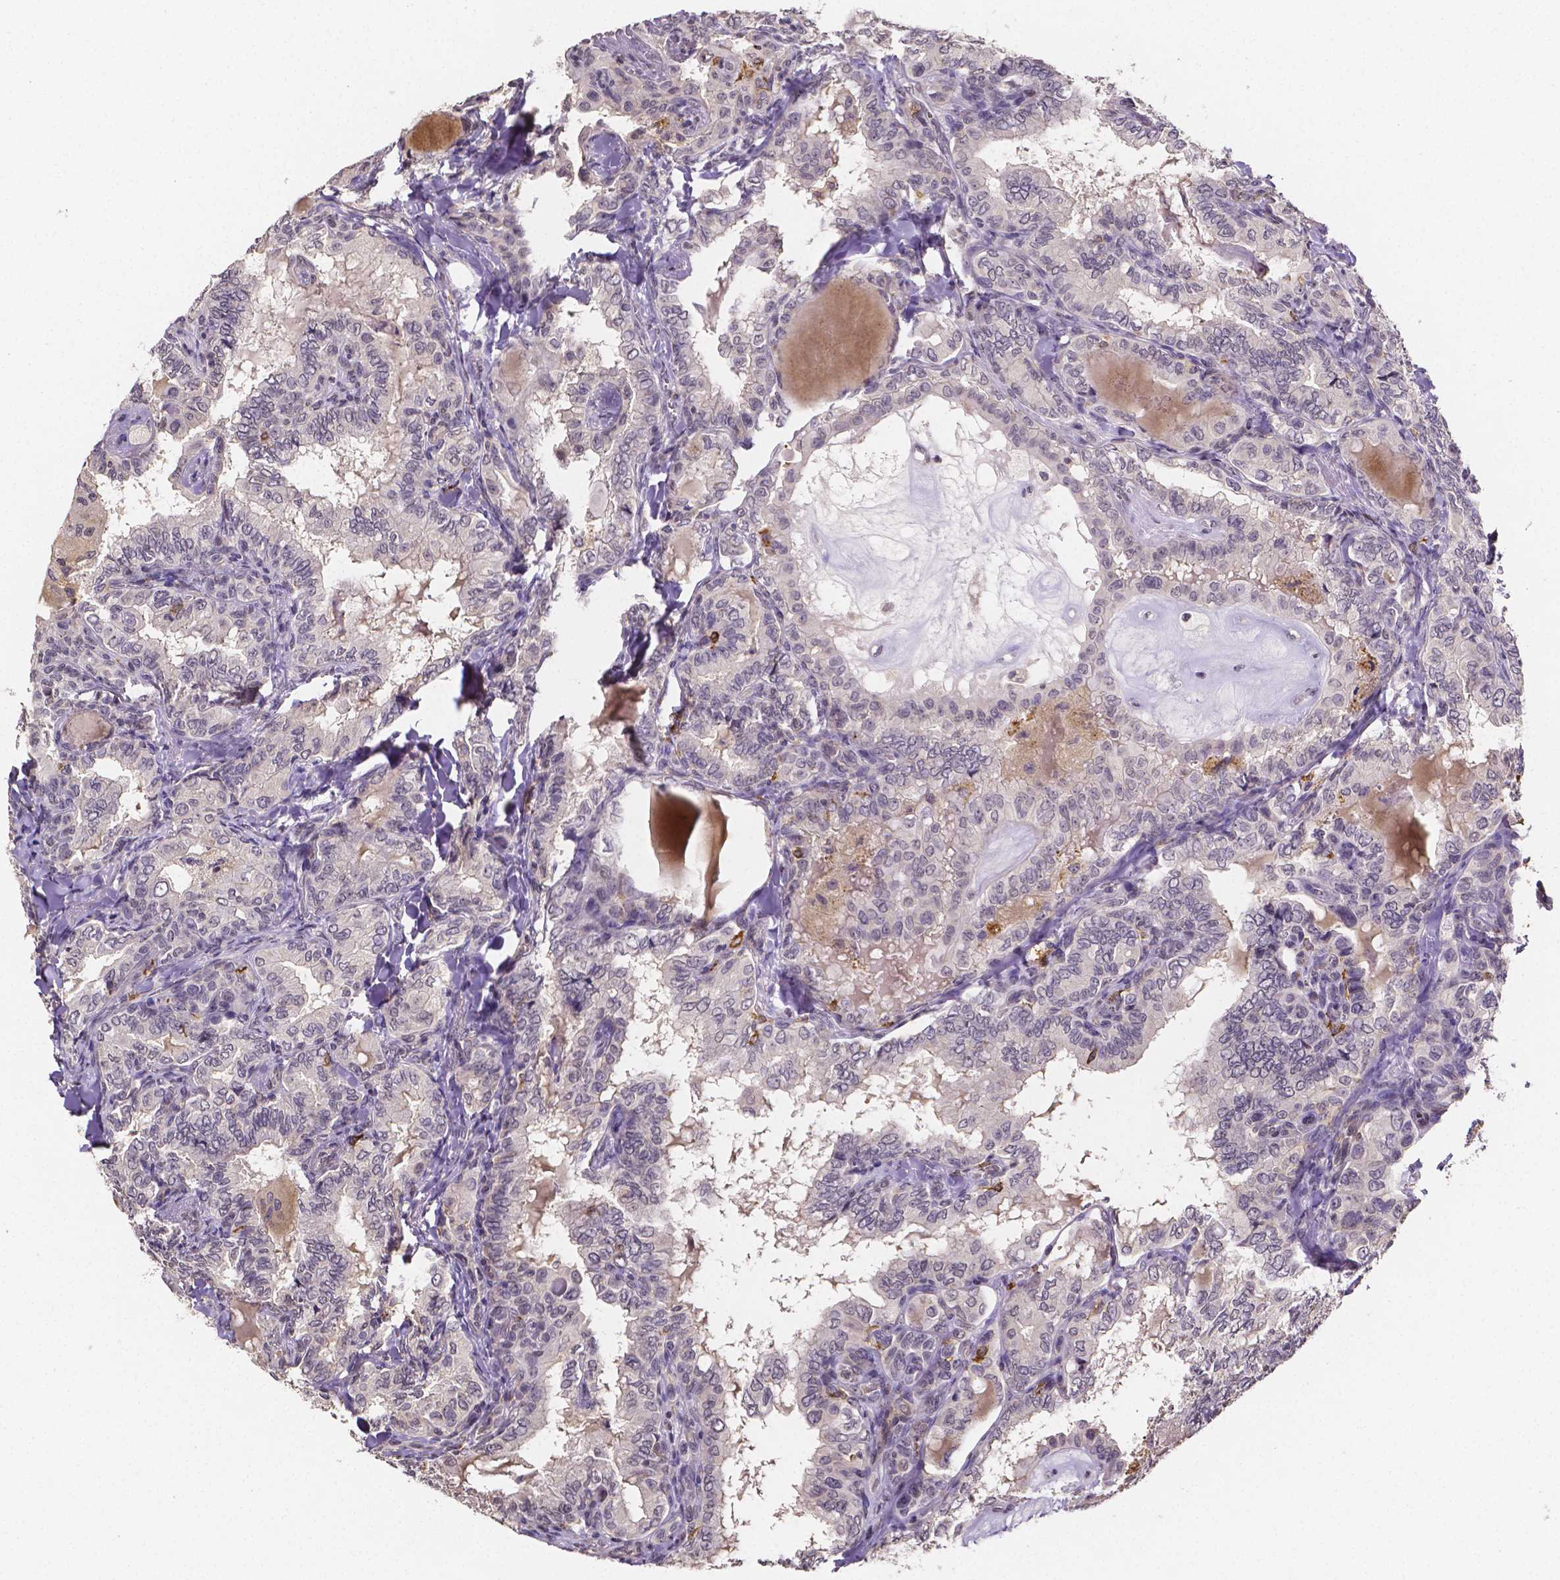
{"staining": {"intensity": "negative", "quantity": "none", "location": "none"}, "tissue": "thyroid cancer", "cell_type": "Tumor cells", "image_type": "cancer", "snomed": [{"axis": "morphology", "description": "Papillary adenocarcinoma, NOS"}, {"axis": "topography", "description": "Thyroid gland"}], "caption": "High magnification brightfield microscopy of papillary adenocarcinoma (thyroid) stained with DAB (3,3'-diaminobenzidine) (brown) and counterstained with hematoxylin (blue): tumor cells show no significant staining.", "gene": "NRGN", "patient": {"sex": "female", "age": 75}}